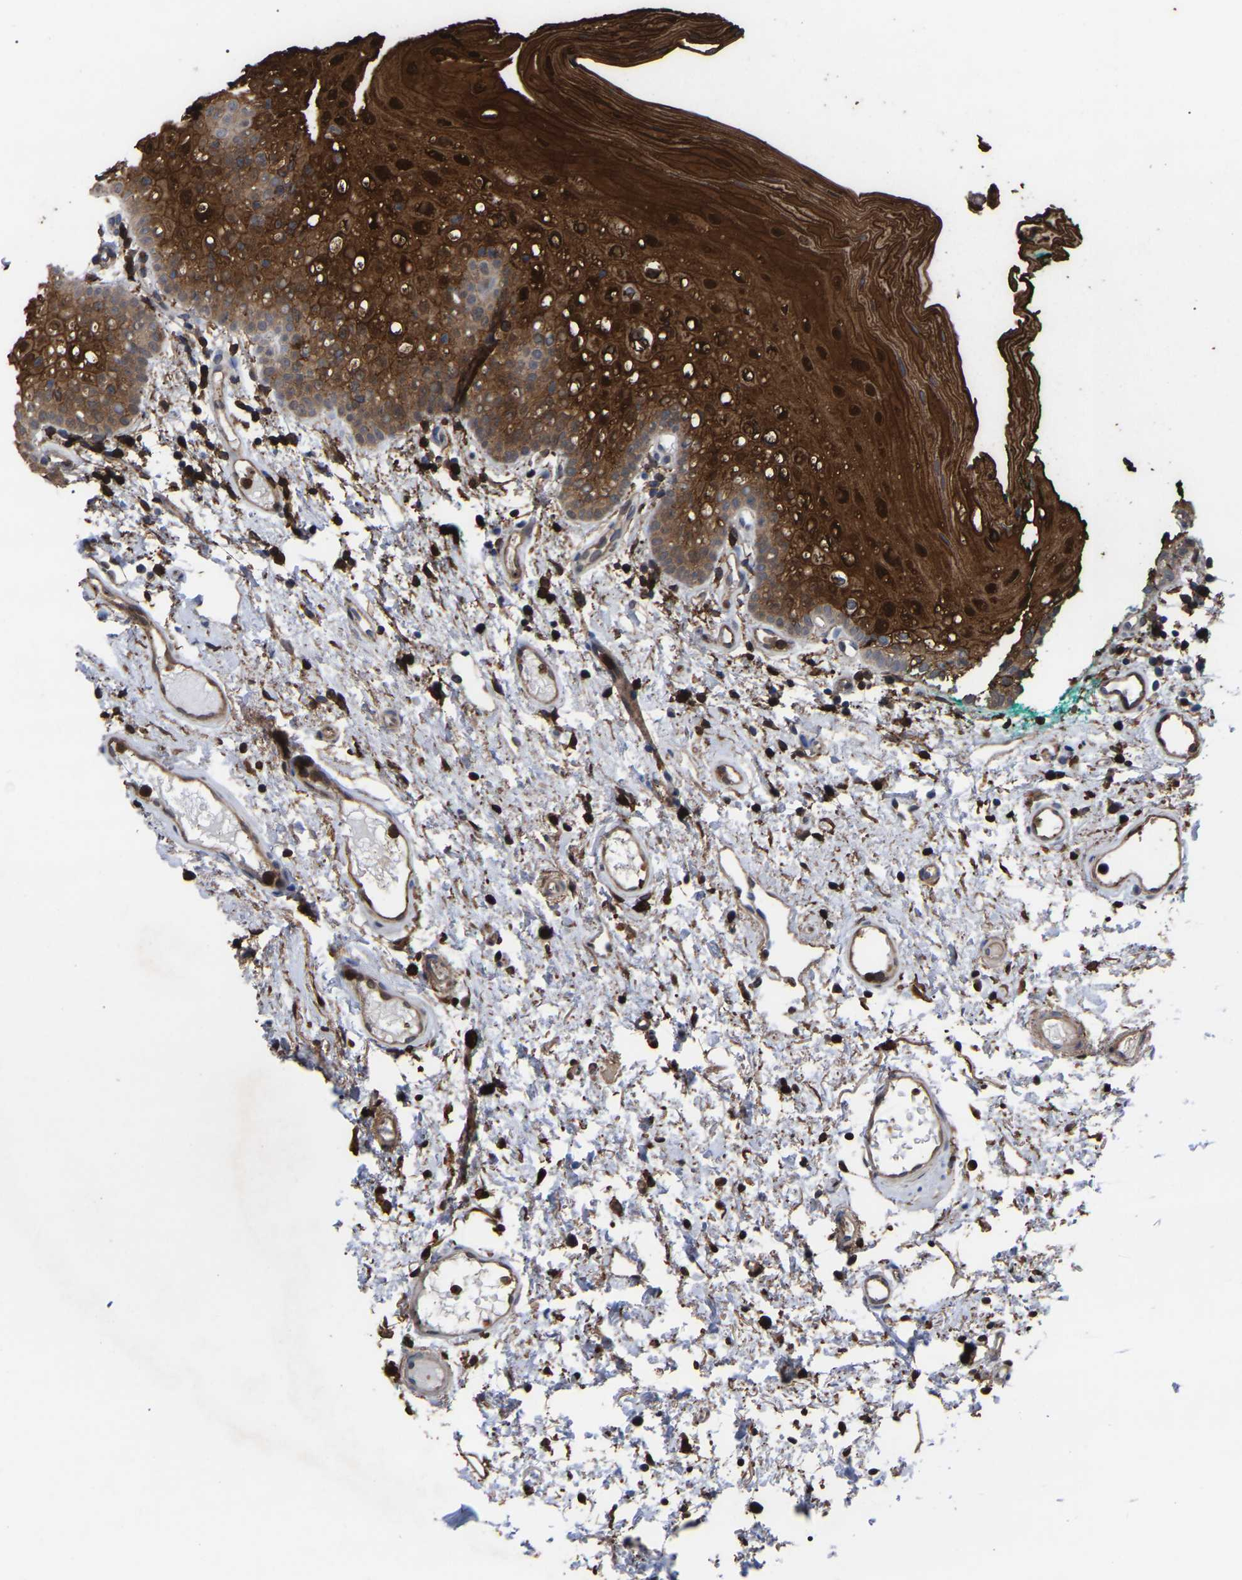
{"staining": {"intensity": "strong", "quantity": ">75%", "location": "cytoplasmic/membranous,nuclear"}, "tissue": "oral mucosa", "cell_type": "Squamous epithelial cells", "image_type": "normal", "snomed": [{"axis": "morphology", "description": "Normal tissue, NOS"}, {"axis": "morphology", "description": "Squamous cell carcinoma, NOS"}, {"axis": "topography", "description": "Oral tissue"}, {"axis": "topography", "description": "Salivary gland"}, {"axis": "topography", "description": "Head-Neck"}], "caption": "Immunohistochemistry (IHC) histopathology image of benign human oral mucosa stained for a protein (brown), which displays high levels of strong cytoplasmic/membranous,nuclear positivity in approximately >75% of squamous epithelial cells.", "gene": "CIT", "patient": {"sex": "female", "age": 62}}